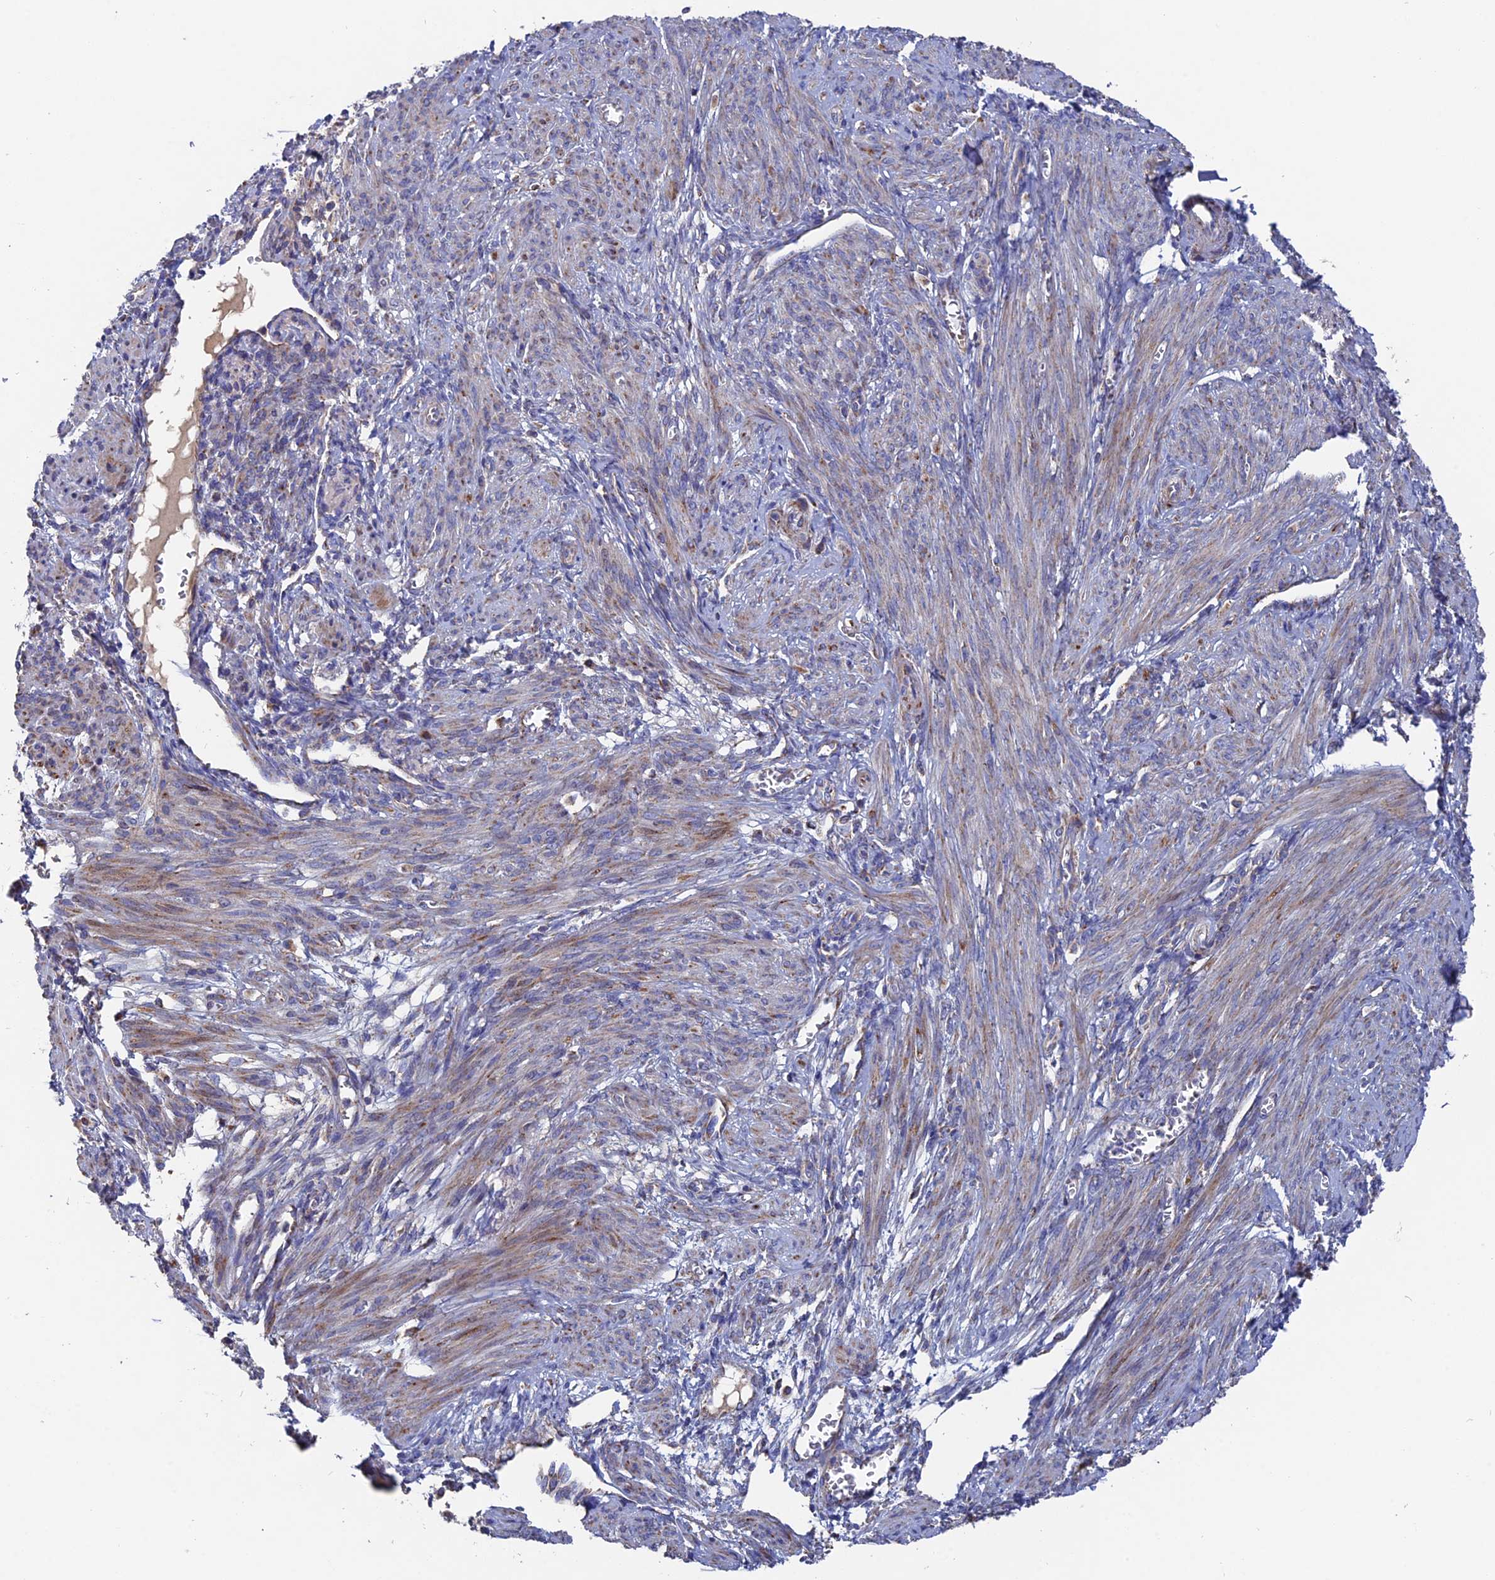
{"staining": {"intensity": "weak", "quantity": "25%-75%", "location": "cytoplasmic/membranous"}, "tissue": "smooth muscle", "cell_type": "Smooth muscle cells", "image_type": "normal", "snomed": [{"axis": "morphology", "description": "Normal tissue, NOS"}, {"axis": "topography", "description": "Smooth muscle"}], "caption": "Smooth muscle stained for a protein (brown) reveals weak cytoplasmic/membranous positive staining in approximately 25%-75% of smooth muscle cells.", "gene": "TGFA", "patient": {"sex": "female", "age": 39}}